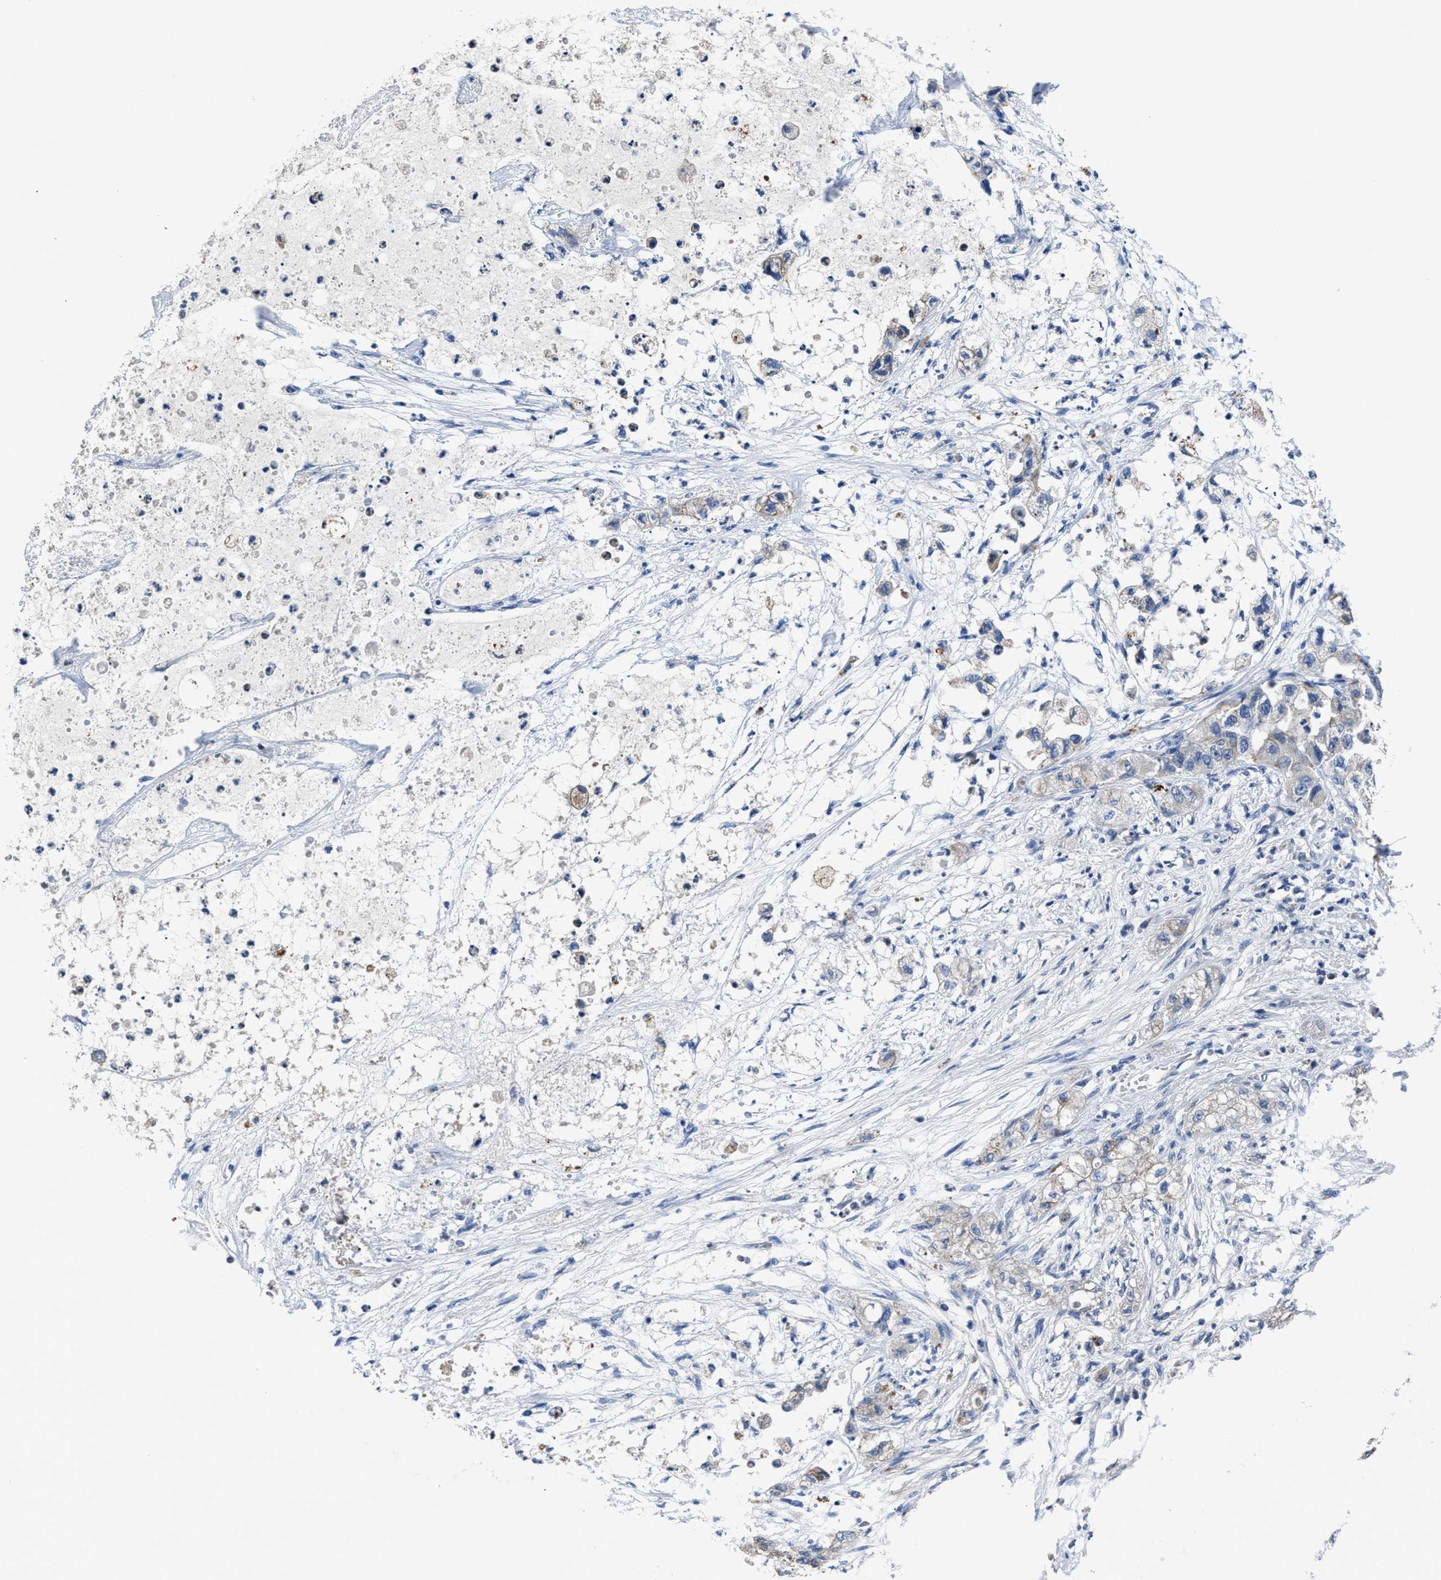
{"staining": {"intensity": "weak", "quantity": "25%-75%", "location": "cytoplasmic/membranous"}, "tissue": "pancreatic cancer", "cell_type": "Tumor cells", "image_type": "cancer", "snomed": [{"axis": "morphology", "description": "Adenocarcinoma, NOS"}, {"axis": "topography", "description": "Pancreas"}], "caption": "Immunohistochemical staining of adenocarcinoma (pancreatic) exhibits low levels of weak cytoplasmic/membranous protein staining in approximately 25%-75% of tumor cells.", "gene": "GHITM", "patient": {"sex": "female", "age": 78}}